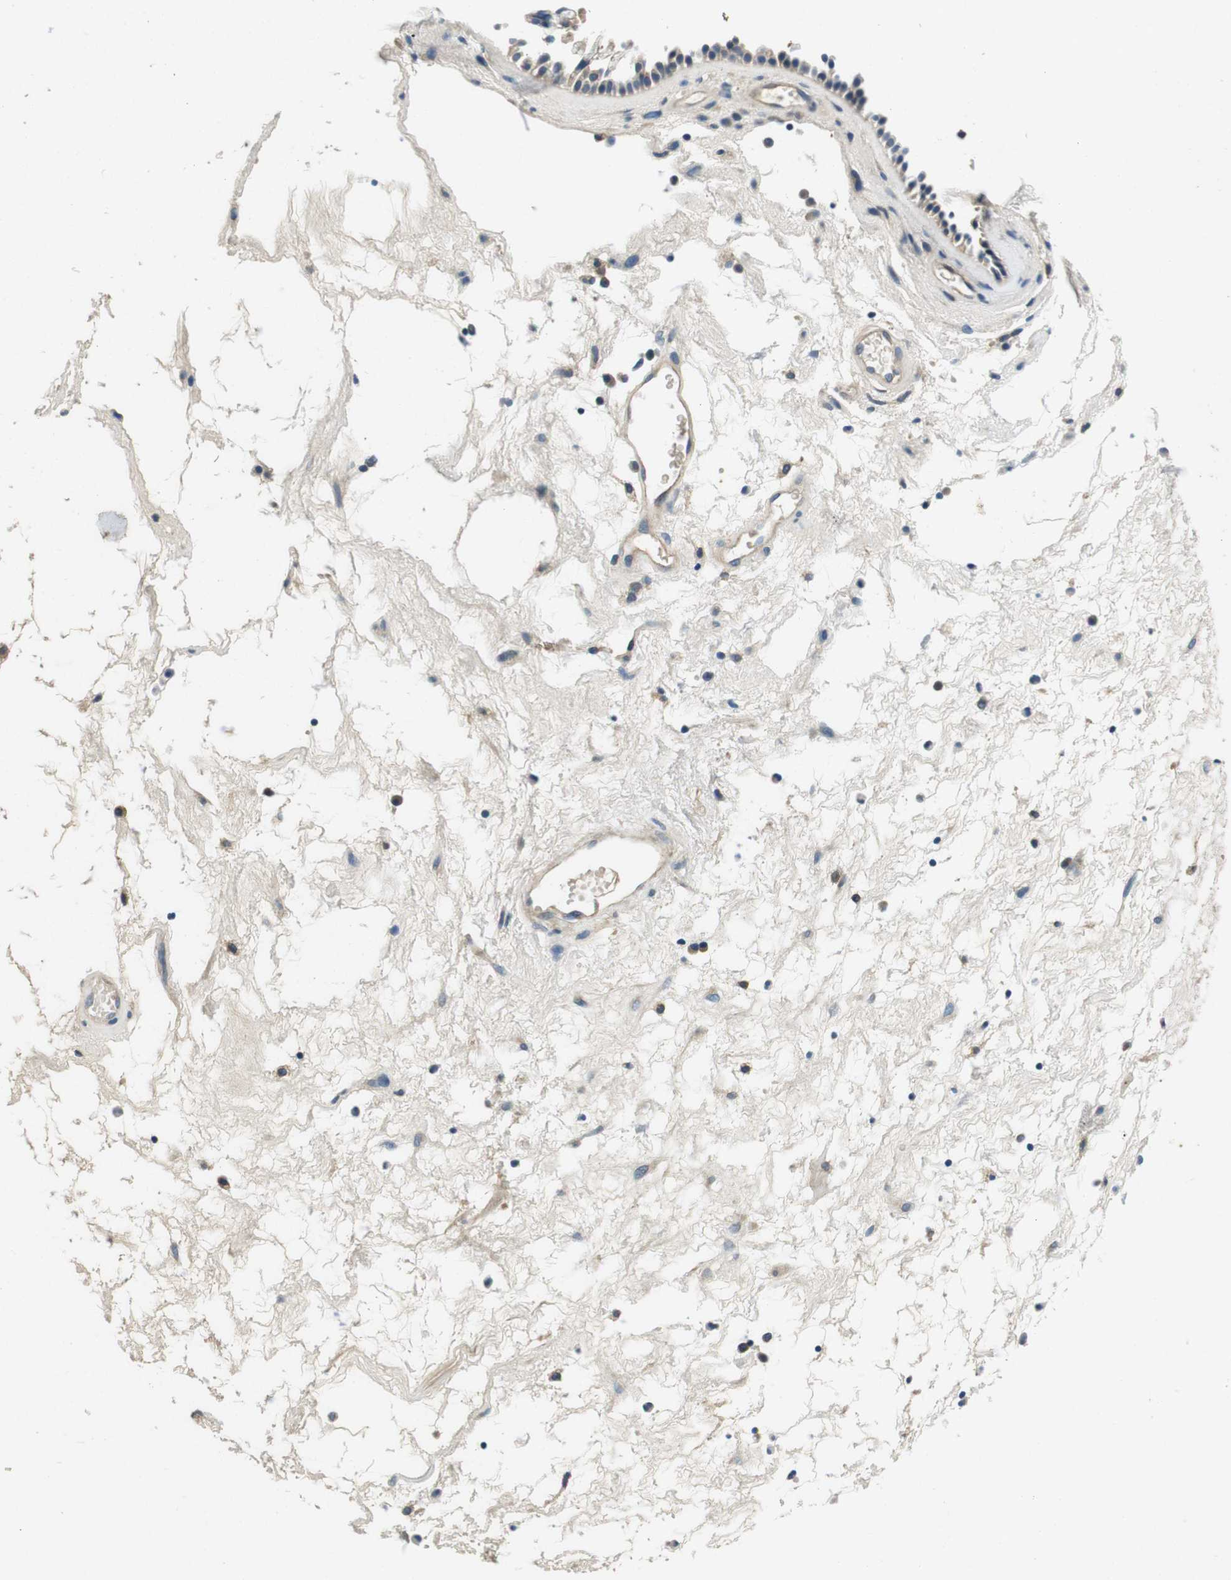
{"staining": {"intensity": "weak", "quantity": "25%-75%", "location": "cytoplasmic/membranous"}, "tissue": "nasopharynx", "cell_type": "Respiratory epithelial cells", "image_type": "normal", "snomed": [{"axis": "morphology", "description": "Normal tissue, NOS"}, {"axis": "morphology", "description": "Inflammation, NOS"}, {"axis": "topography", "description": "Nasopharynx"}], "caption": "Approximately 25%-75% of respiratory epithelial cells in unremarkable nasopharynx show weak cytoplasmic/membranous protein staining as visualized by brown immunohistochemical staining.", "gene": "DTNA", "patient": {"sex": "male", "age": 48}}